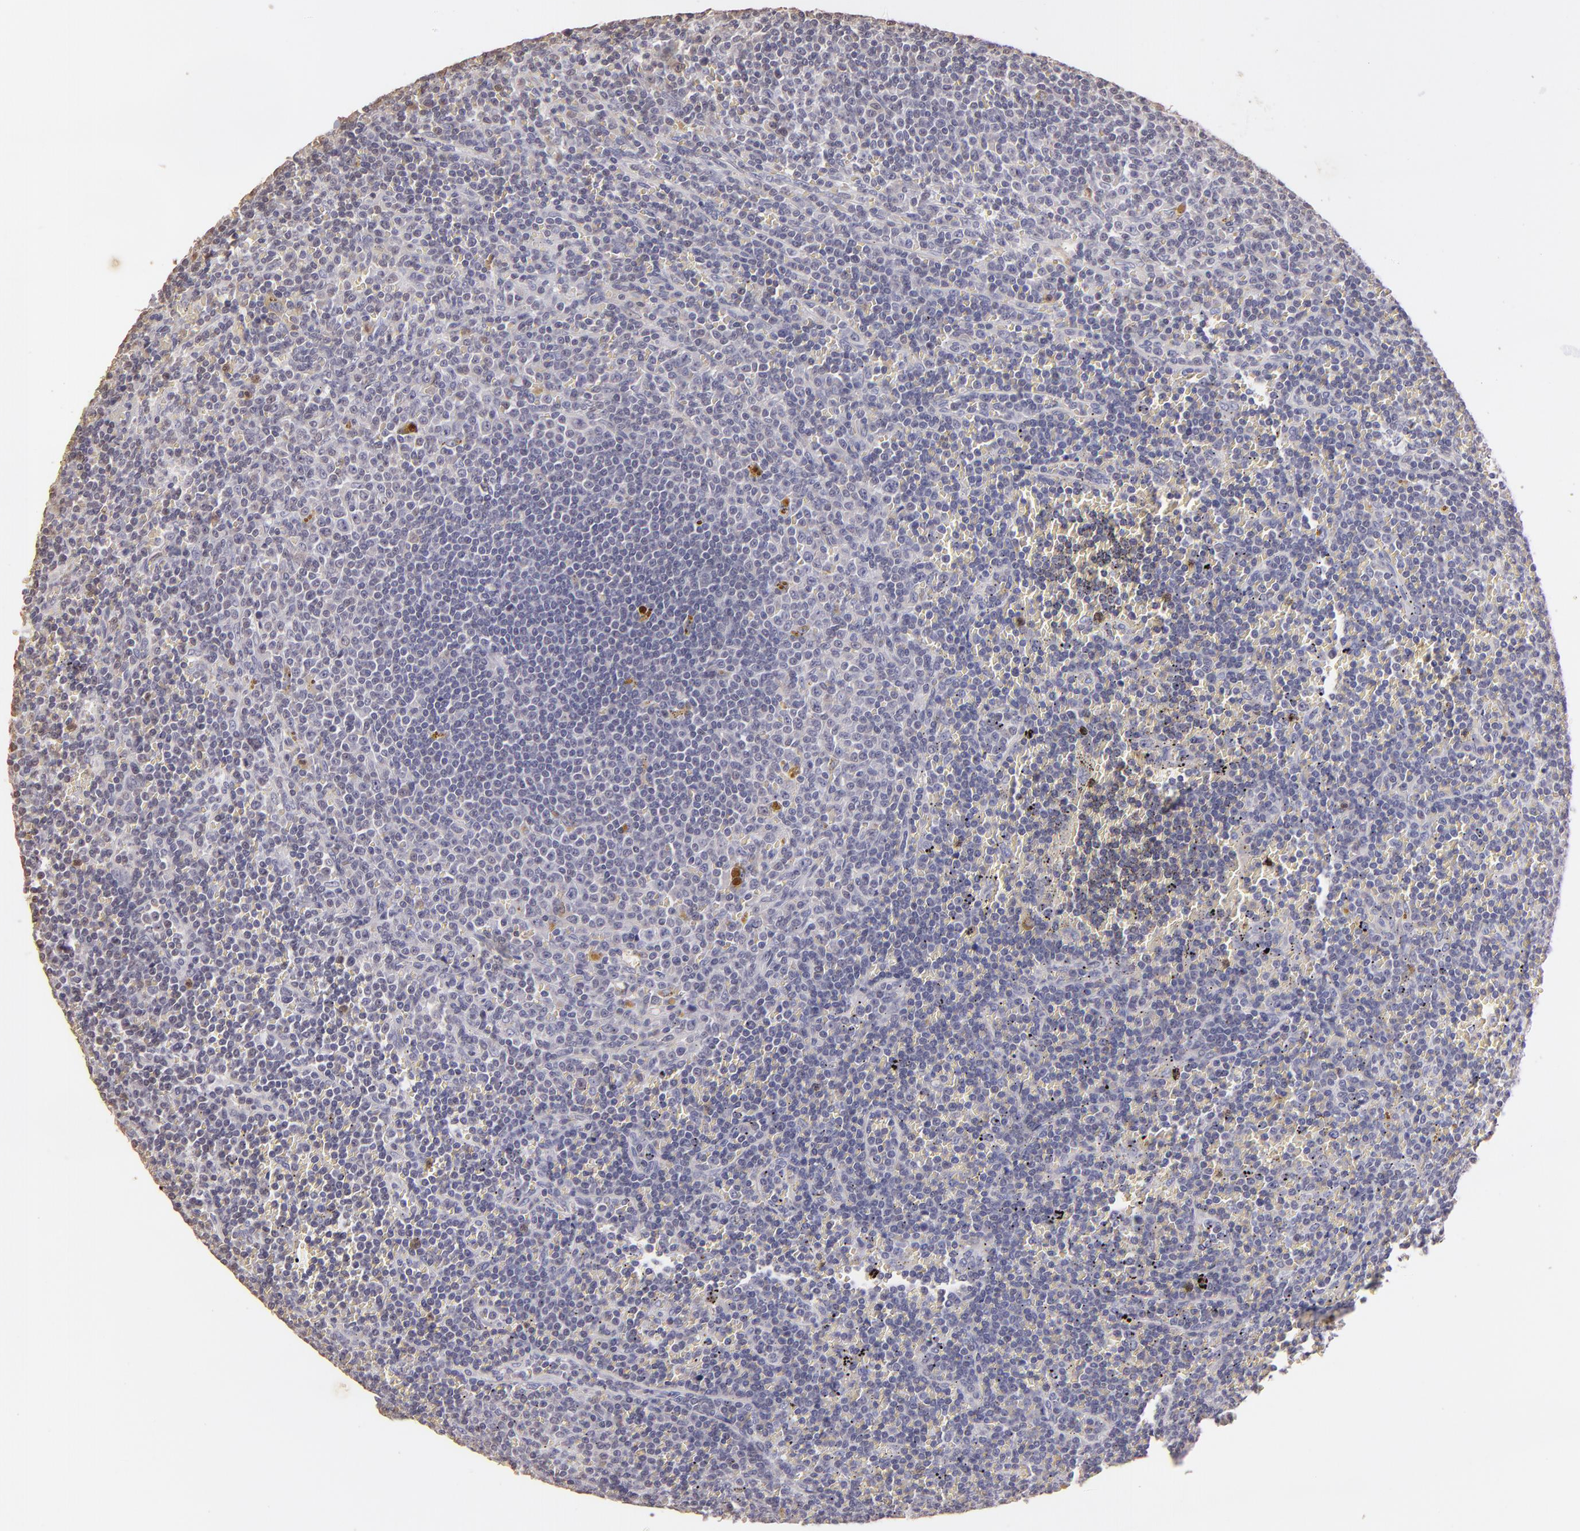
{"staining": {"intensity": "negative", "quantity": "none", "location": "none"}, "tissue": "lymphoma", "cell_type": "Tumor cells", "image_type": "cancer", "snomed": [{"axis": "morphology", "description": "Malignant lymphoma, non-Hodgkin's type, Low grade"}, {"axis": "topography", "description": "Spleen"}], "caption": "Protein analysis of lymphoma shows no significant staining in tumor cells.", "gene": "S100A2", "patient": {"sex": "male", "age": 80}}